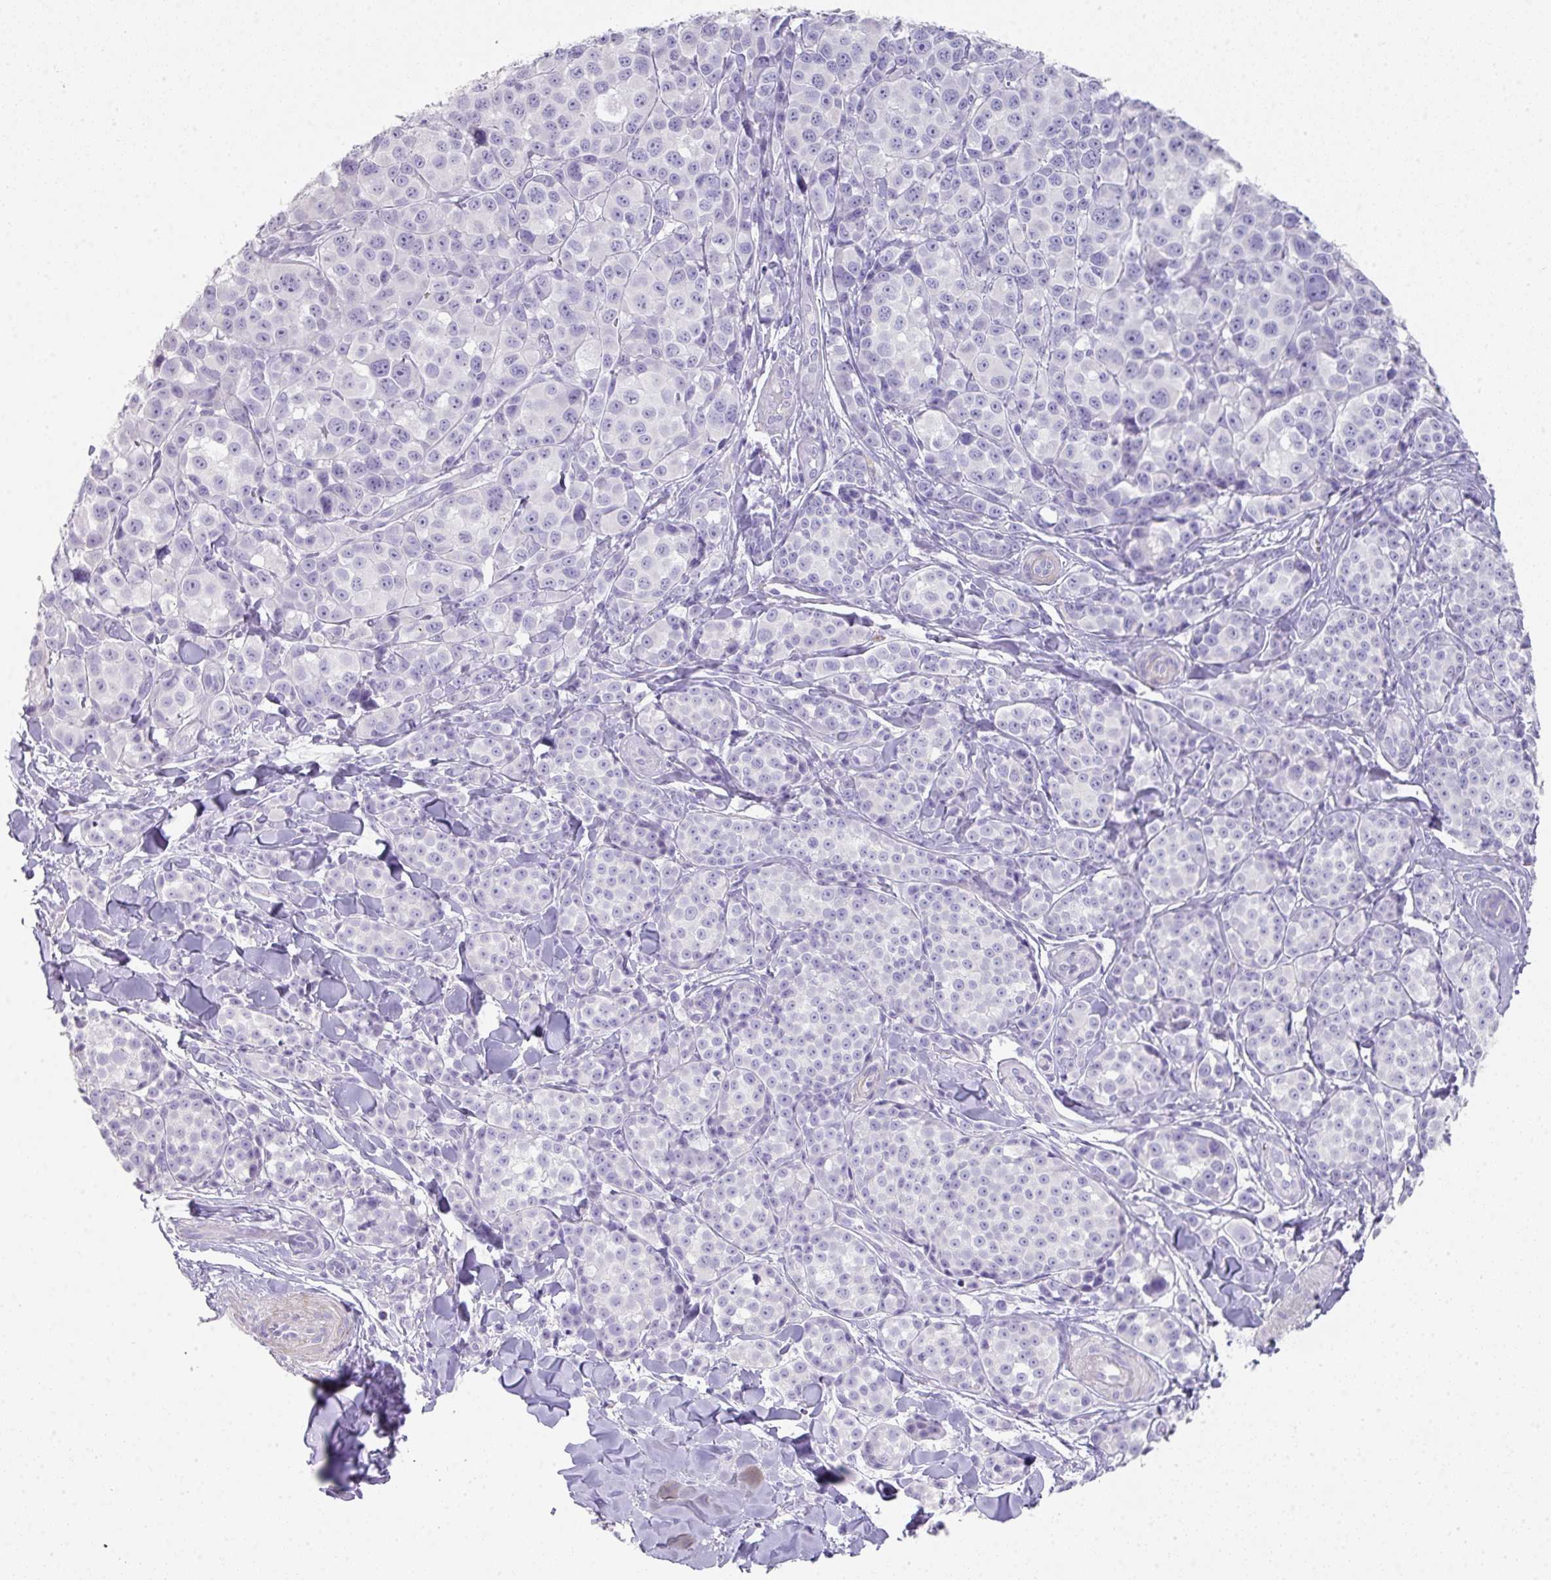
{"staining": {"intensity": "negative", "quantity": "none", "location": "none"}, "tissue": "melanoma", "cell_type": "Tumor cells", "image_type": "cancer", "snomed": [{"axis": "morphology", "description": "Malignant melanoma, NOS"}, {"axis": "topography", "description": "Skin"}], "caption": "Tumor cells are negative for protein expression in human malignant melanoma. (Immunohistochemistry (ihc), brightfield microscopy, high magnification).", "gene": "GLI4", "patient": {"sex": "female", "age": 35}}